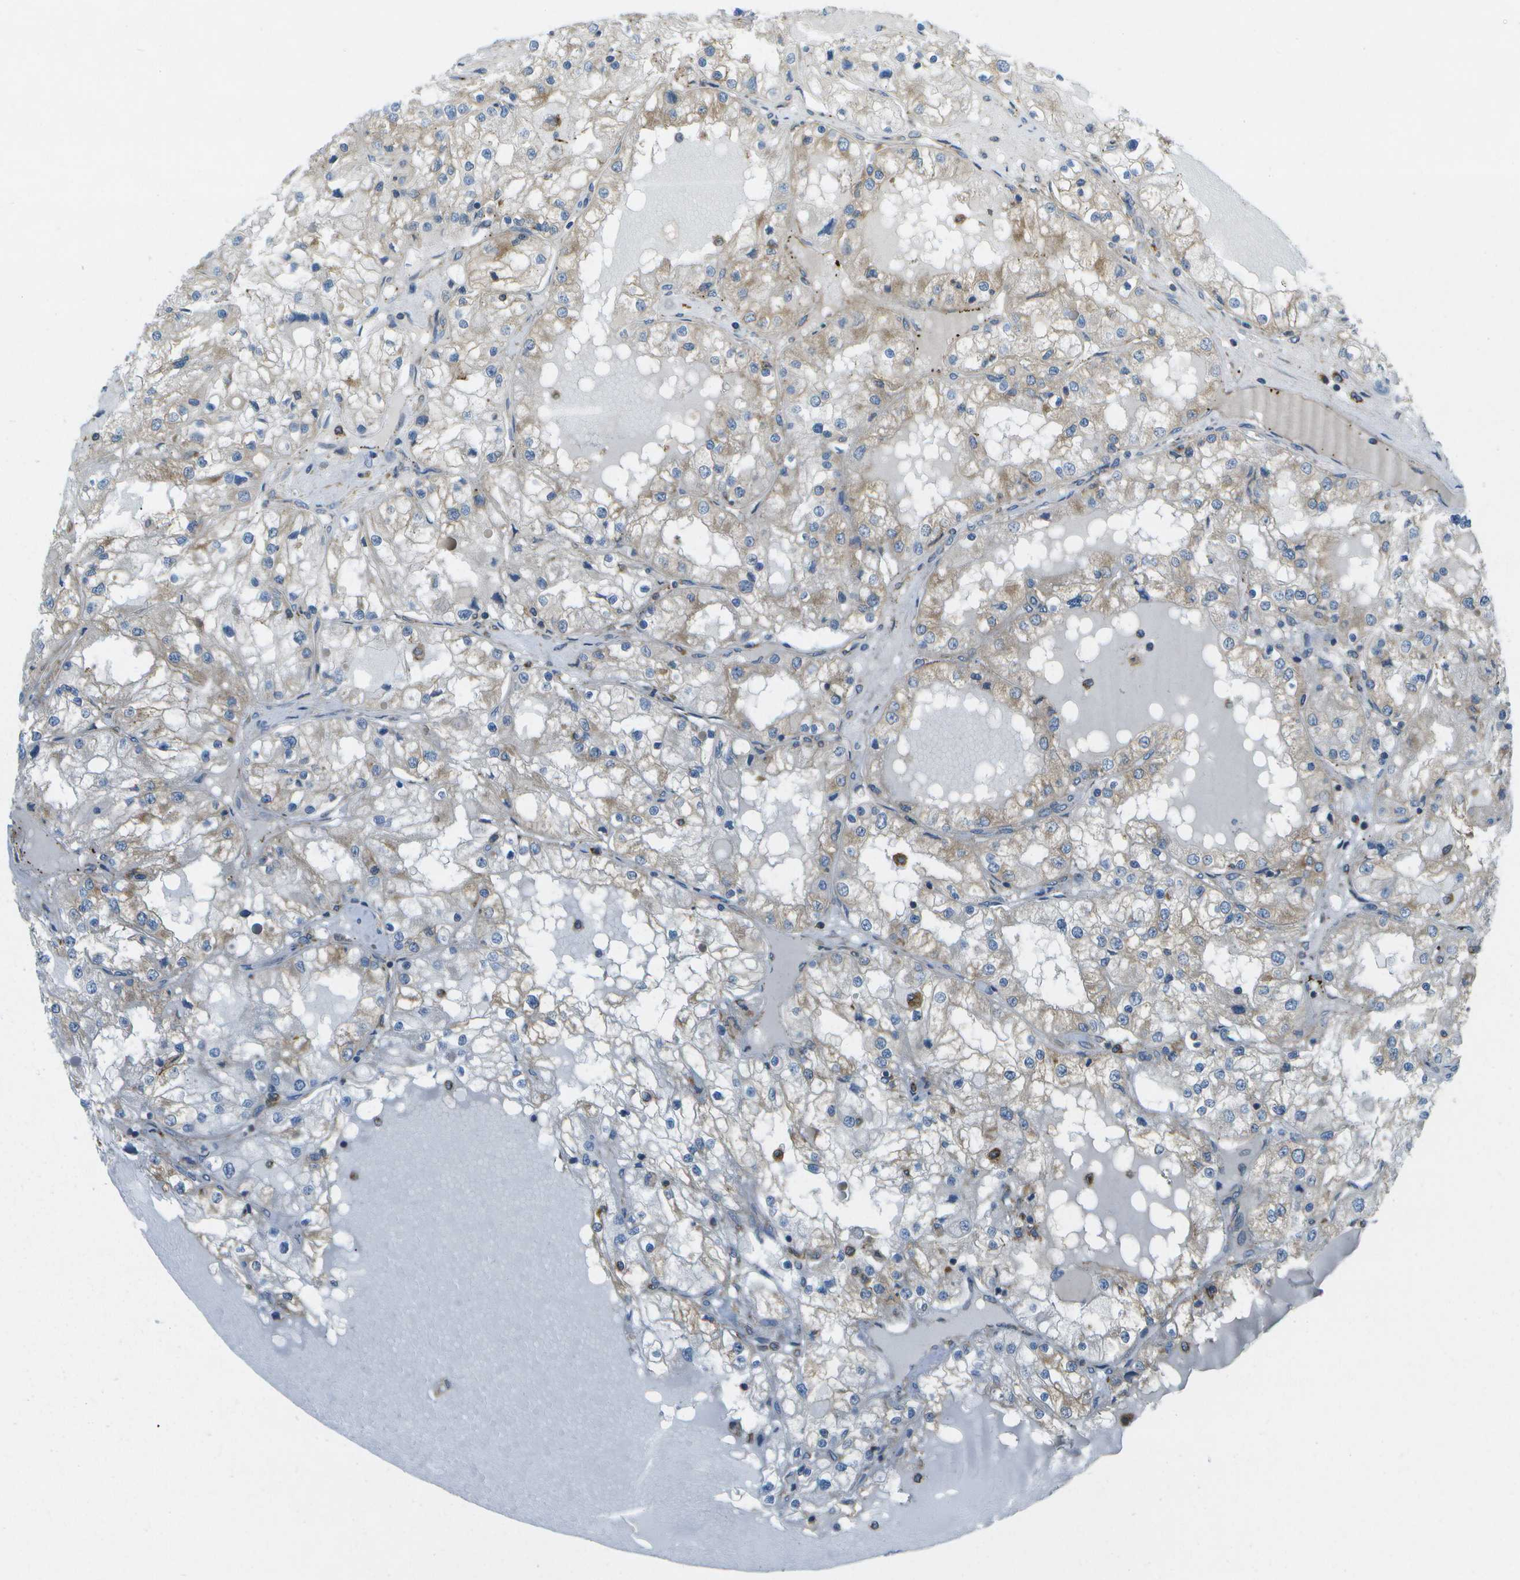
{"staining": {"intensity": "weak", "quantity": "25%-75%", "location": "cytoplasmic/membranous"}, "tissue": "renal cancer", "cell_type": "Tumor cells", "image_type": "cancer", "snomed": [{"axis": "morphology", "description": "Adenocarcinoma, NOS"}, {"axis": "topography", "description": "Kidney"}], "caption": "Immunohistochemical staining of adenocarcinoma (renal) displays low levels of weak cytoplasmic/membranous expression in about 25%-75% of tumor cells. The staining was performed using DAB, with brown indicating positive protein expression. Nuclei are stained blue with hematoxylin.", "gene": "WNK2", "patient": {"sex": "male", "age": 68}}